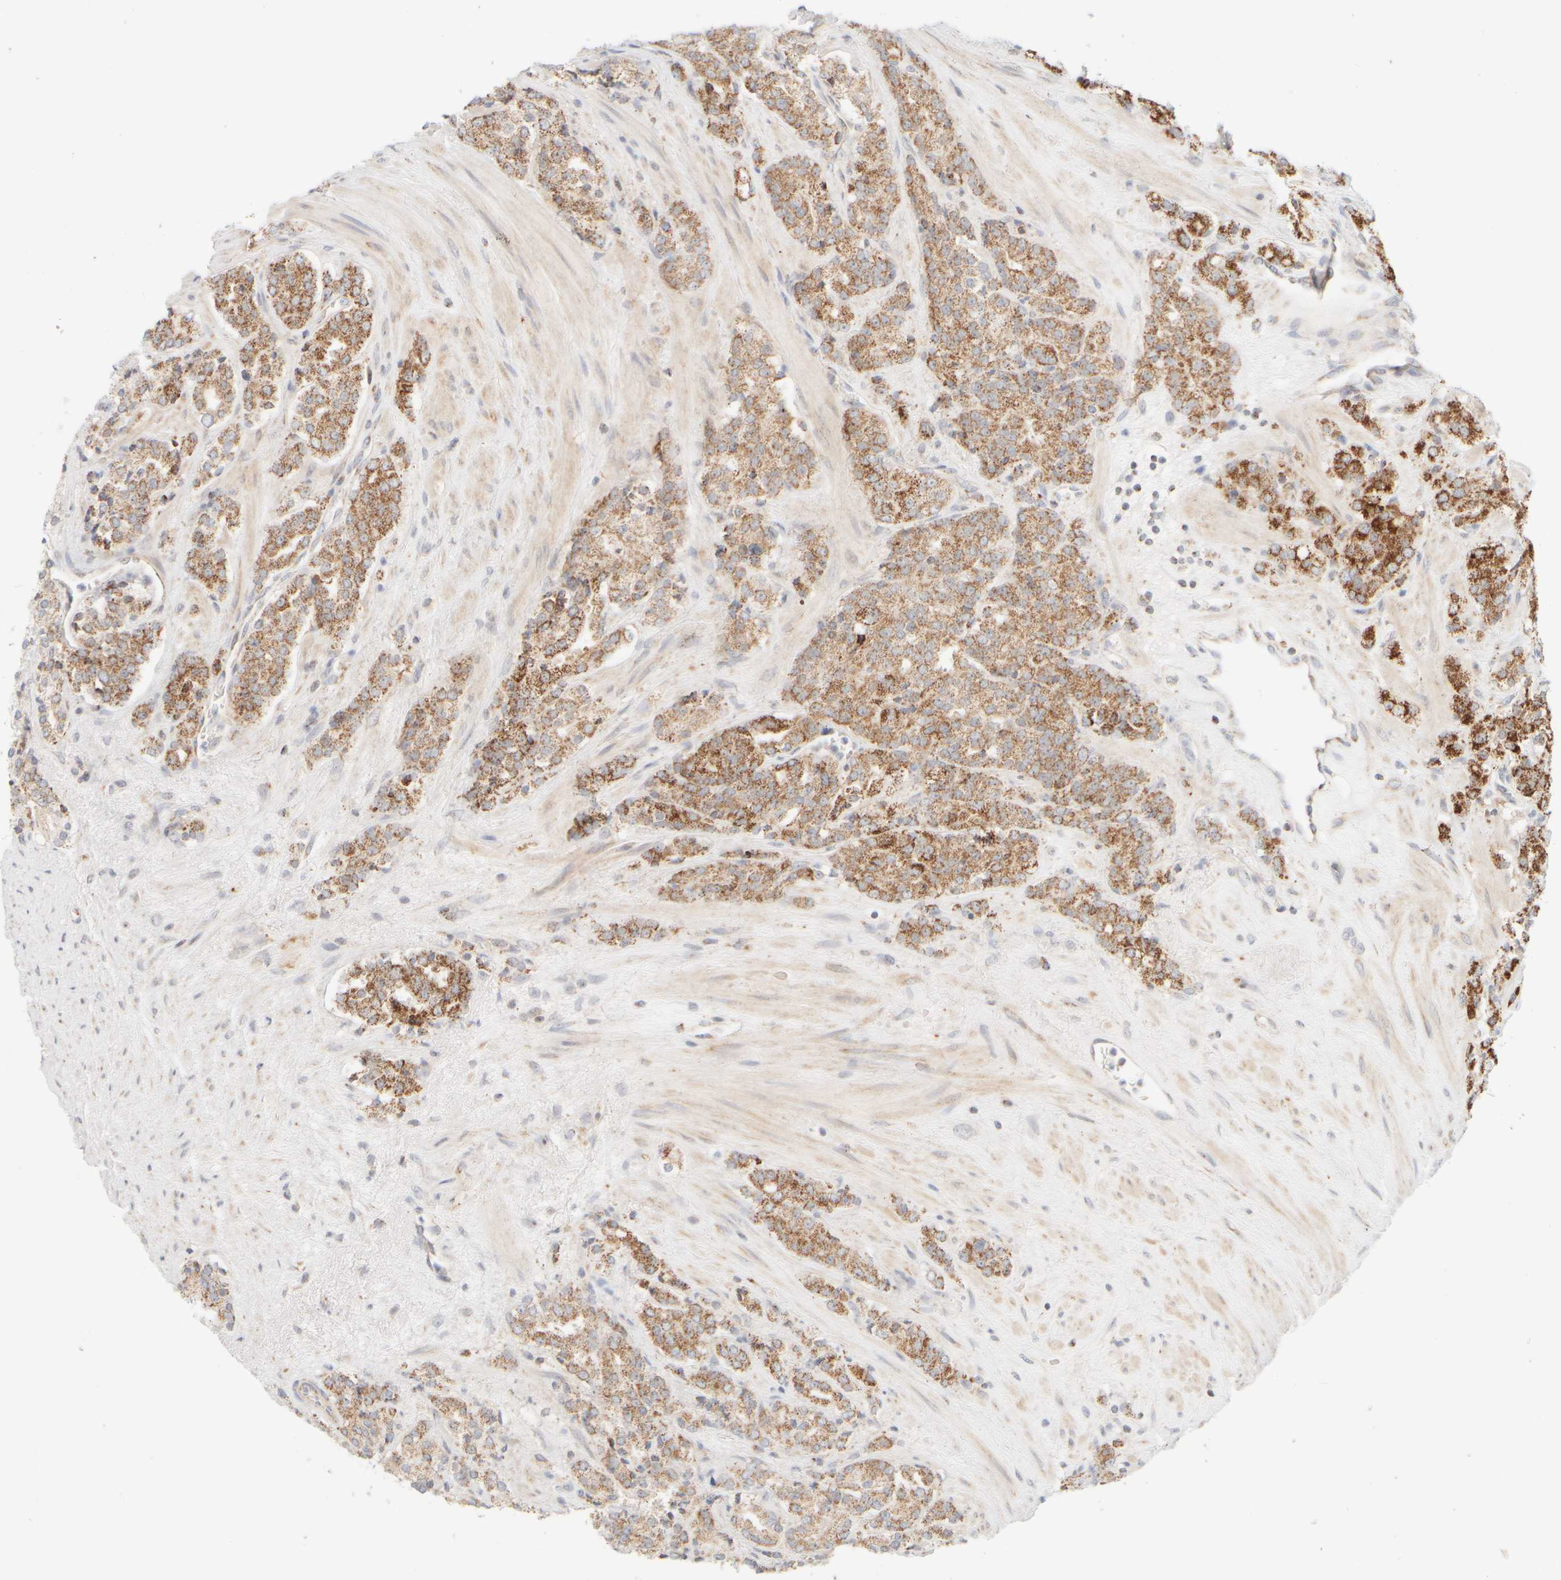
{"staining": {"intensity": "moderate", "quantity": ">75%", "location": "cytoplasmic/membranous"}, "tissue": "prostate cancer", "cell_type": "Tumor cells", "image_type": "cancer", "snomed": [{"axis": "morphology", "description": "Adenocarcinoma, High grade"}, {"axis": "topography", "description": "Prostate"}], "caption": "The micrograph displays staining of prostate high-grade adenocarcinoma, revealing moderate cytoplasmic/membranous protein staining (brown color) within tumor cells.", "gene": "PPM1K", "patient": {"sex": "male", "age": 71}}